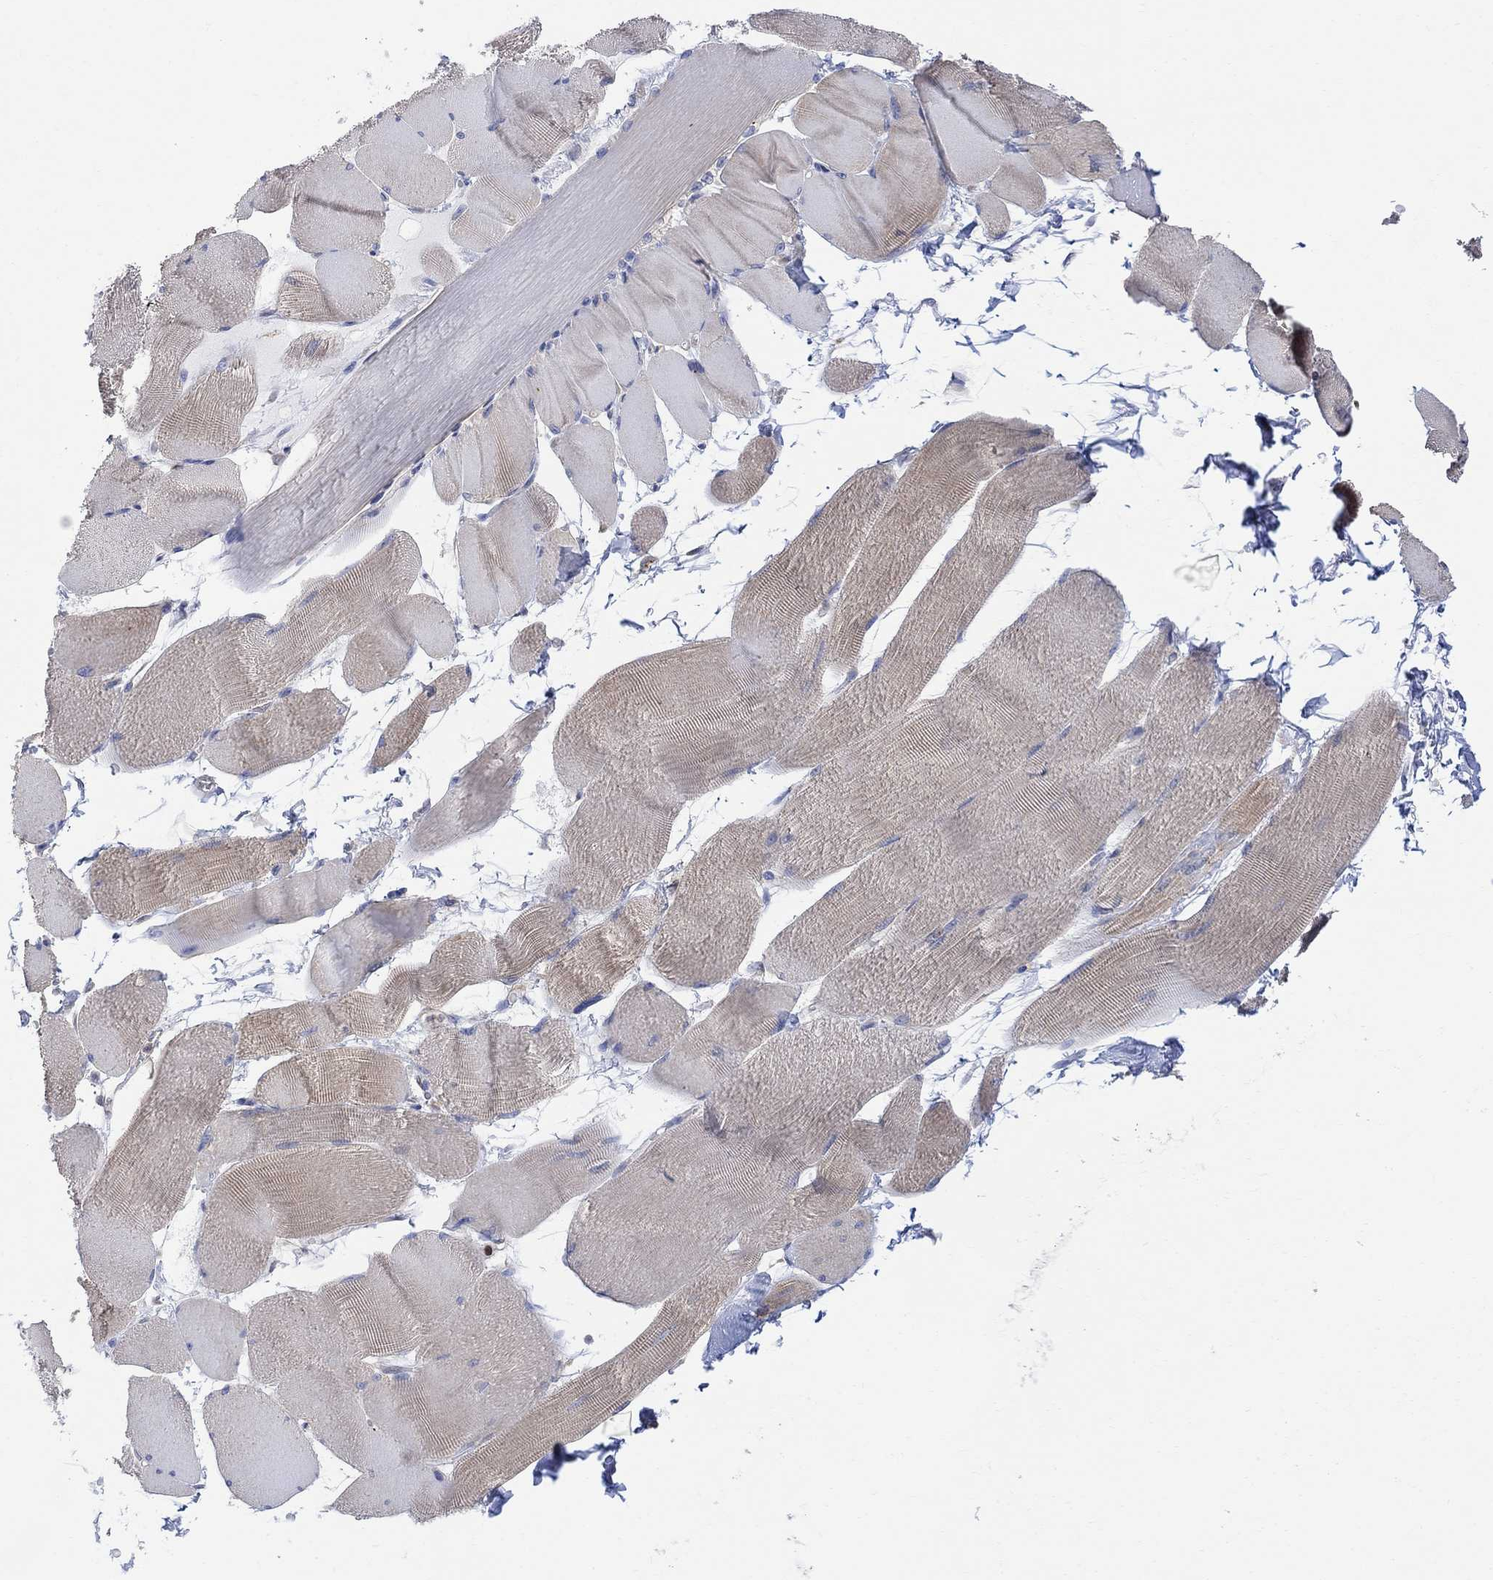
{"staining": {"intensity": "weak", "quantity": "<25%", "location": "cytoplasmic/membranous"}, "tissue": "skeletal muscle", "cell_type": "Myocytes", "image_type": "normal", "snomed": [{"axis": "morphology", "description": "Normal tissue, NOS"}, {"axis": "topography", "description": "Skeletal muscle"}], "caption": "Skeletal muscle stained for a protein using immunohistochemistry (IHC) reveals no staining myocytes.", "gene": "GBP5", "patient": {"sex": "male", "age": 56}}